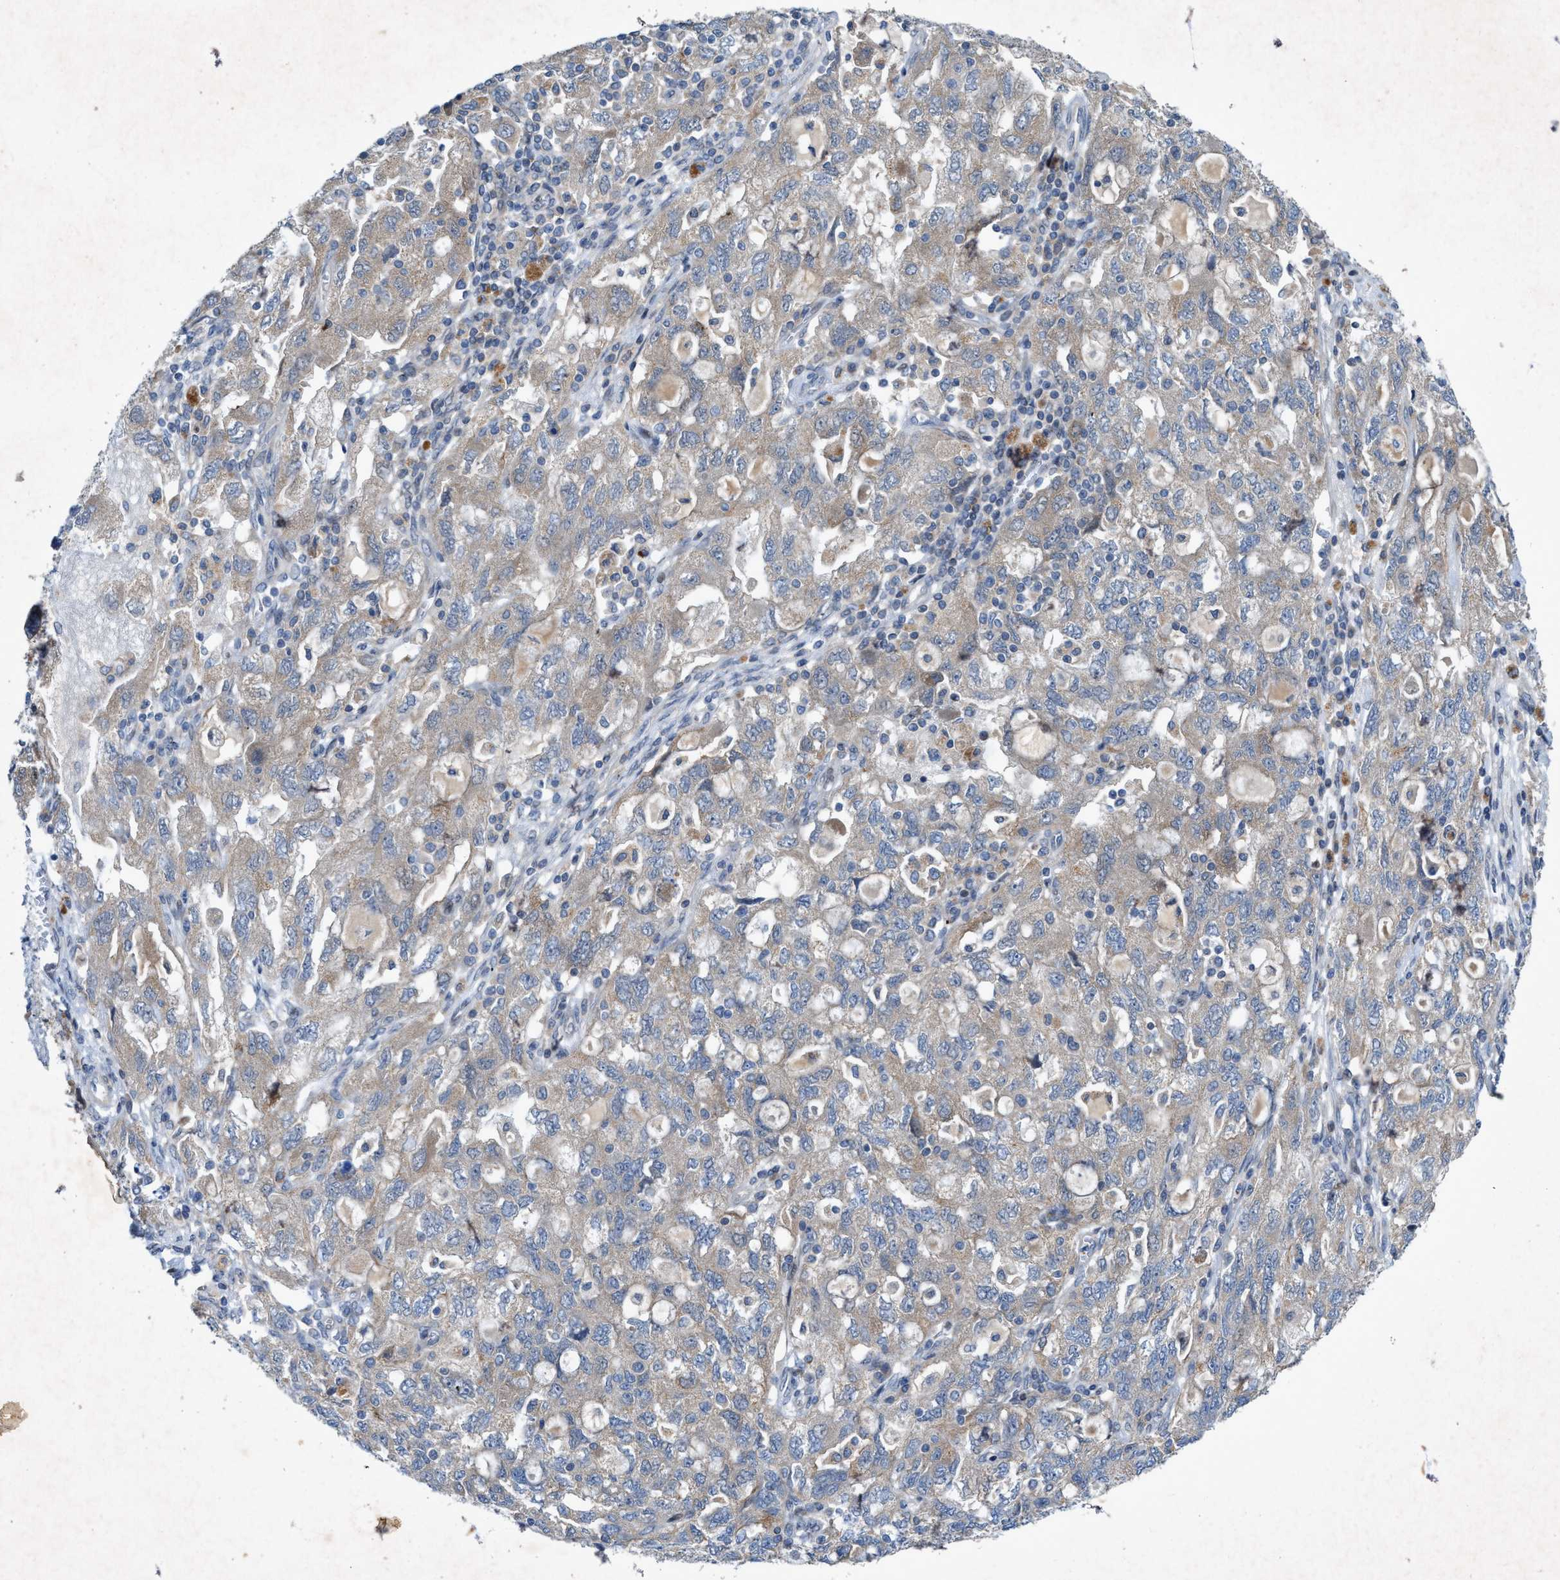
{"staining": {"intensity": "weak", "quantity": "25%-75%", "location": "cytoplasmic/membranous"}, "tissue": "ovarian cancer", "cell_type": "Tumor cells", "image_type": "cancer", "snomed": [{"axis": "morphology", "description": "Carcinoma, NOS"}, {"axis": "morphology", "description": "Cystadenocarcinoma, serous, NOS"}, {"axis": "topography", "description": "Ovary"}], "caption": "A high-resolution image shows immunohistochemistry (IHC) staining of carcinoma (ovarian), which exhibits weak cytoplasmic/membranous positivity in approximately 25%-75% of tumor cells.", "gene": "URGCP", "patient": {"sex": "female", "age": 69}}